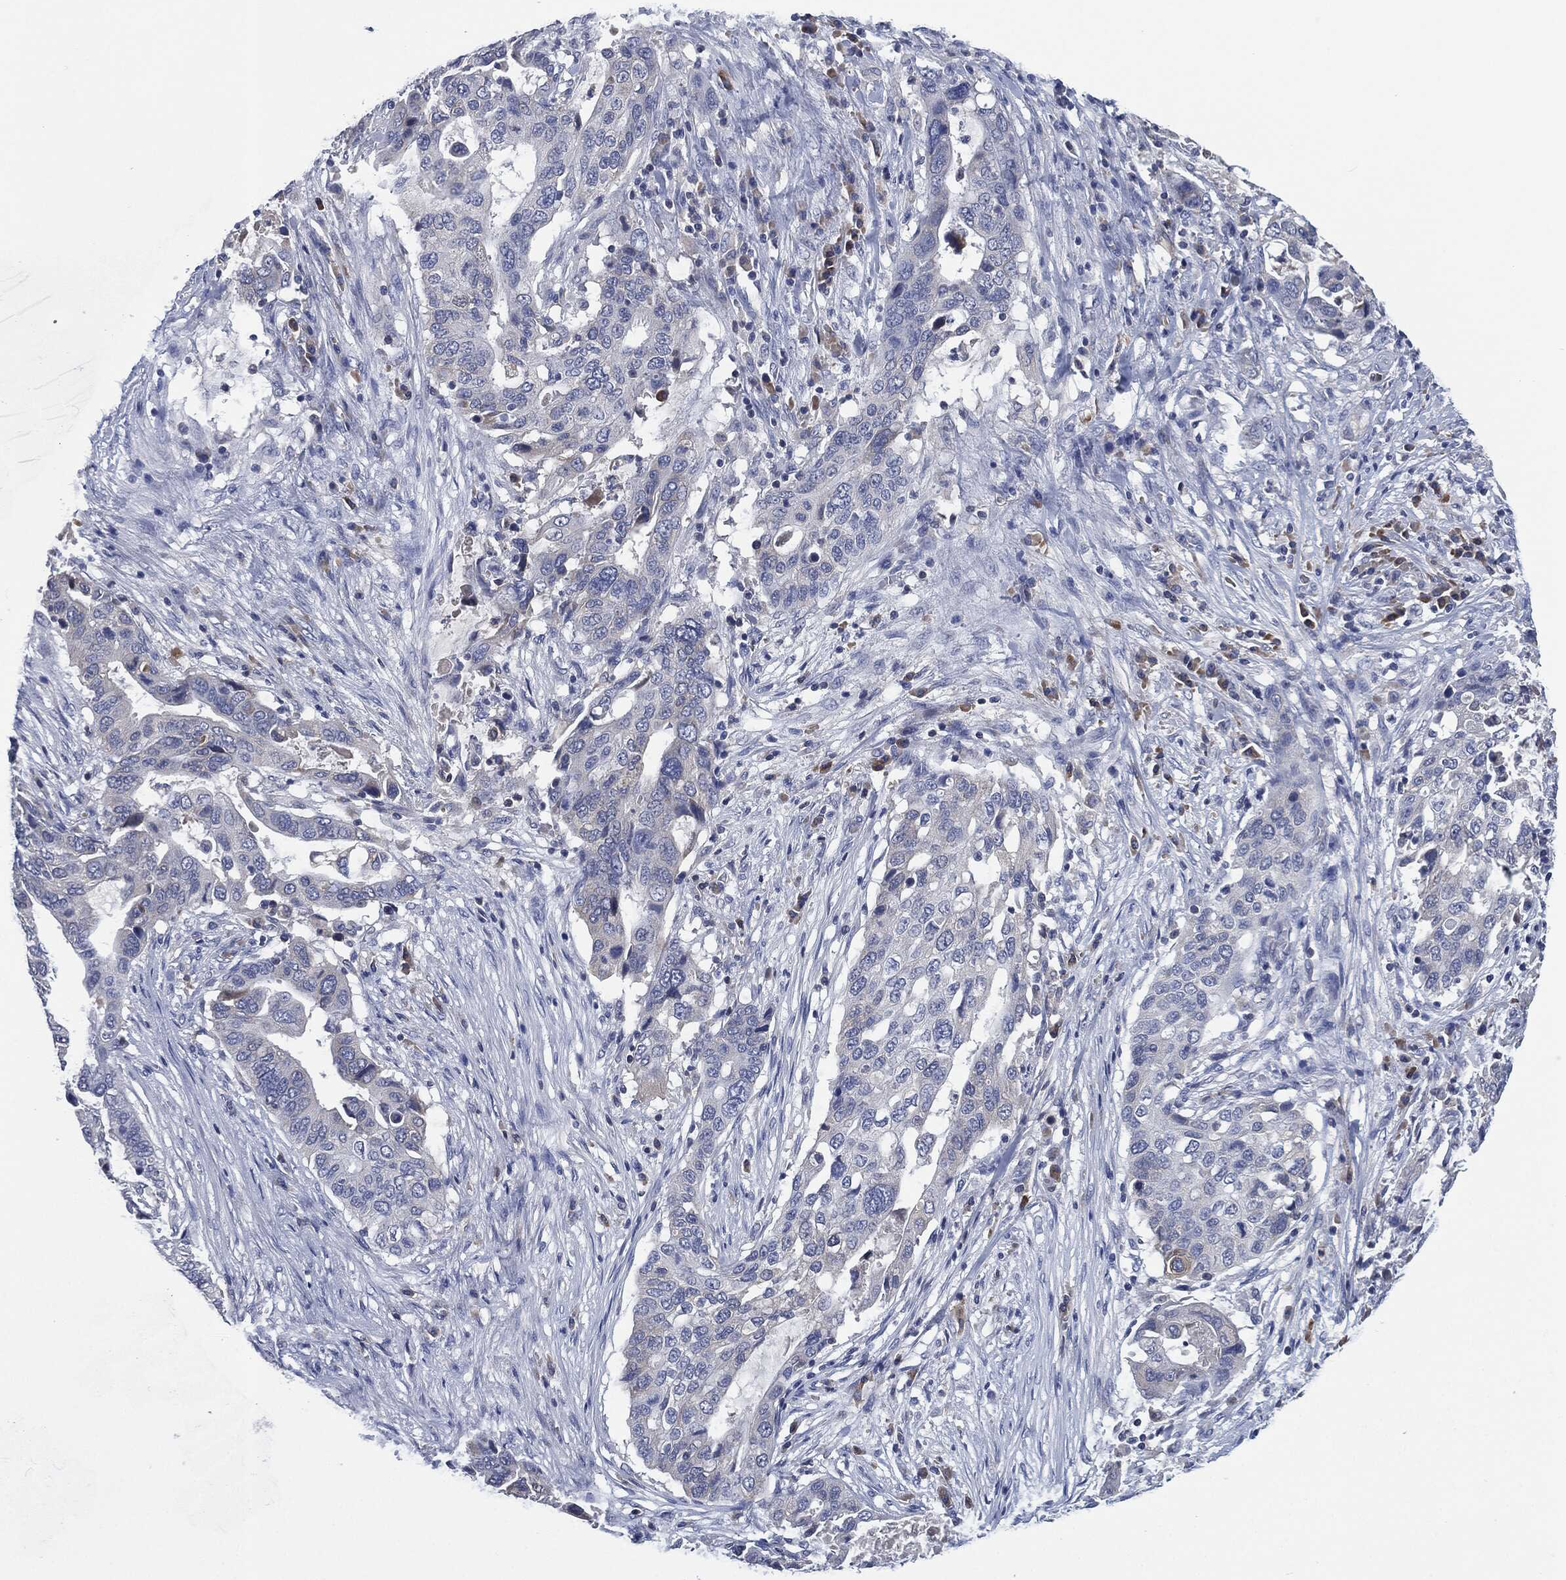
{"staining": {"intensity": "negative", "quantity": "none", "location": "none"}, "tissue": "stomach cancer", "cell_type": "Tumor cells", "image_type": "cancer", "snomed": [{"axis": "morphology", "description": "Adenocarcinoma, NOS"}, {"axis": "topography", "description": "Stomach"}], "caption": "This is a photomicrograph of immunohistochemistry staining of stomach adenocarcinoma, which shows no expression in tumor cells. (DAB (3,3'-diaminobenzidine) immunohistochemistry, high magnification).", "gene": "IL2RG", "patient": {"sex": "male", "age": 54}}